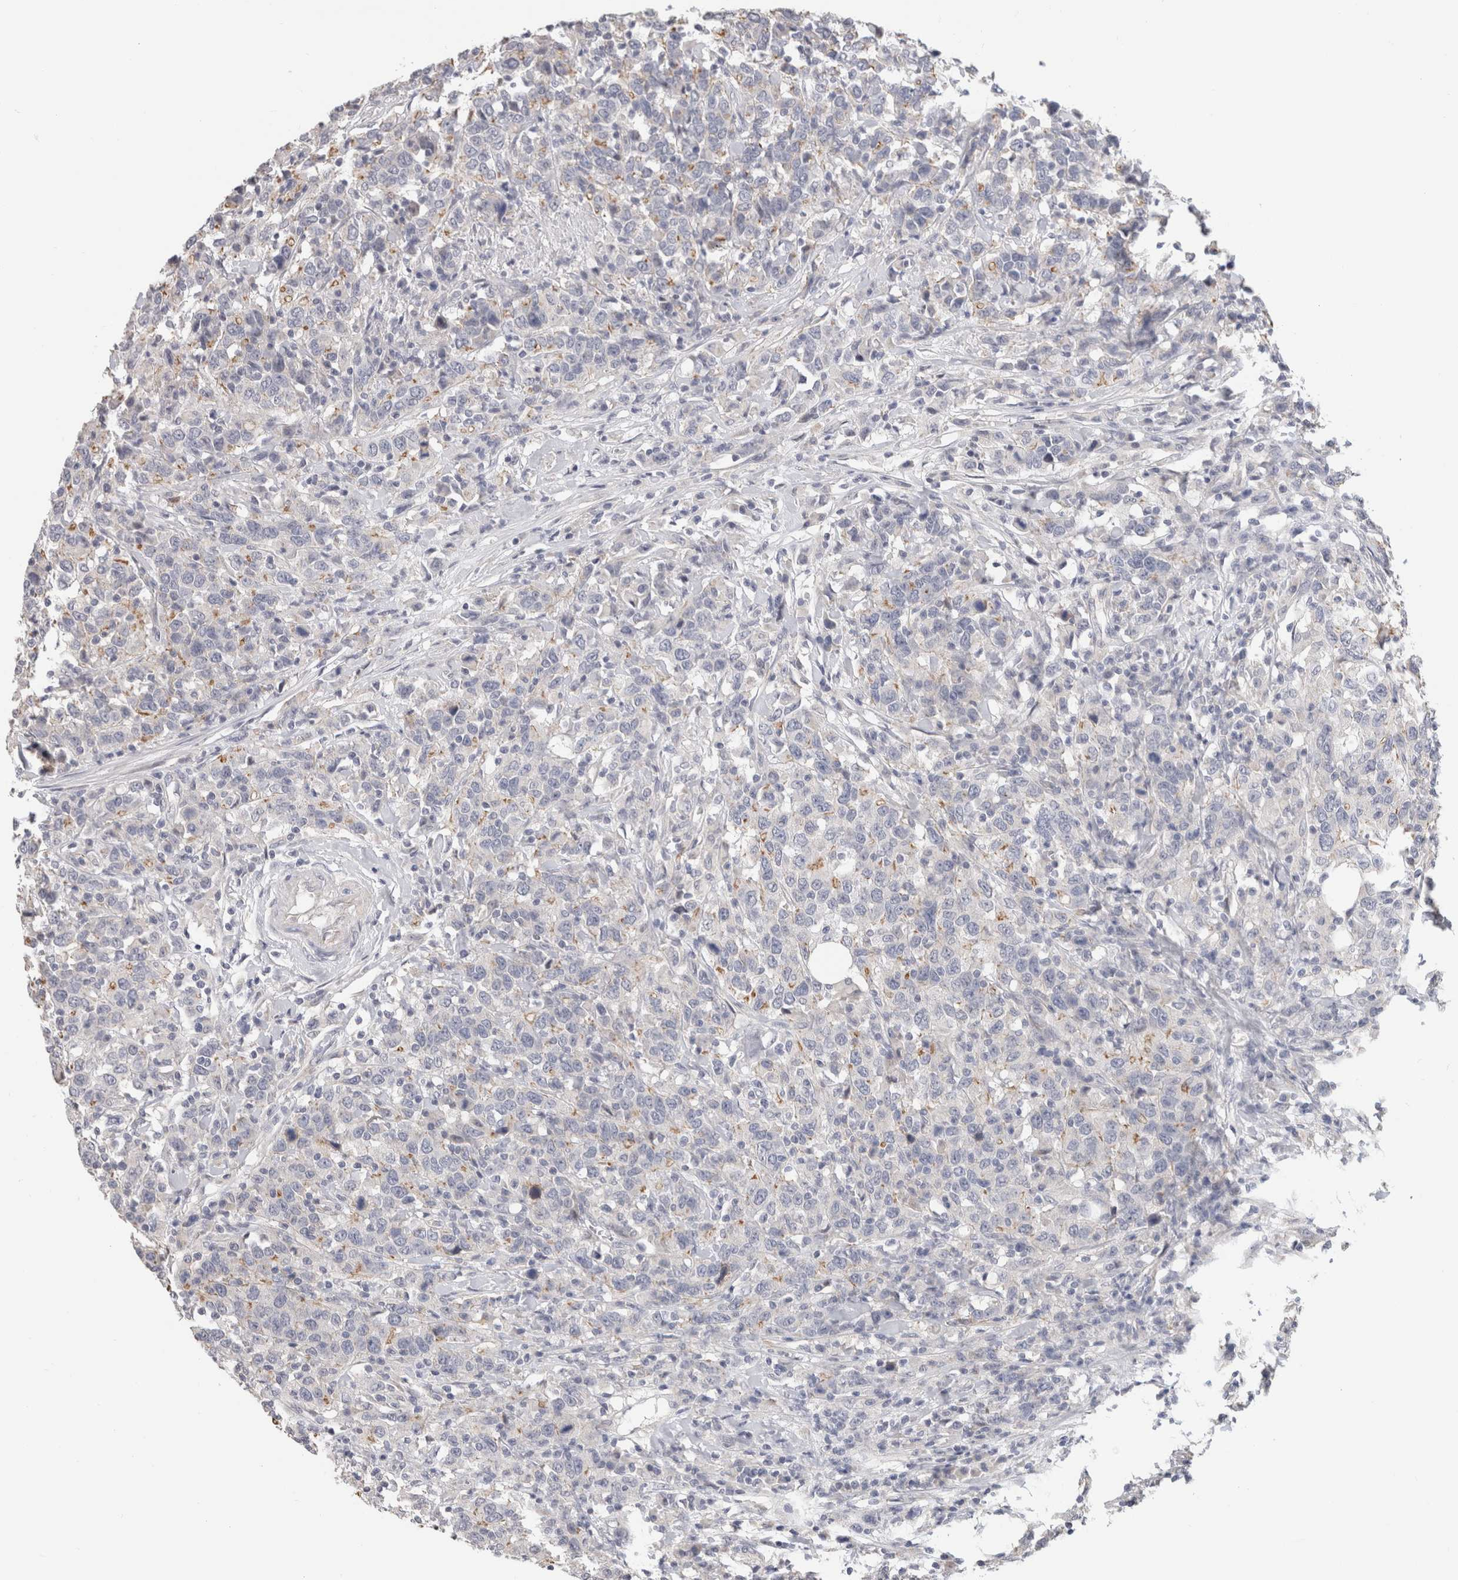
{"staining": {"intensity": "negative", "quantity": "none", "location": "none"}, "tissue": "urothelial cancer", "cell_type": "Tumor cells", "image_type": "cancer", "snomed": [{"axis": "morphology", "description": "Urothelial carcinoma, High grade"}, {"axis": "topography", "description": "Urinary bladder"}], "caption": "Protein analysis of urothelial cancer exhibits no significant staining in tumor cells. The staining is performed using DAB (3,3'-diaminobenzidine) brown chromogen with nuclei counter-stained in using hematoxylin.", "gene": "AFP", "patient": {"sex": "male", "age": 61}}